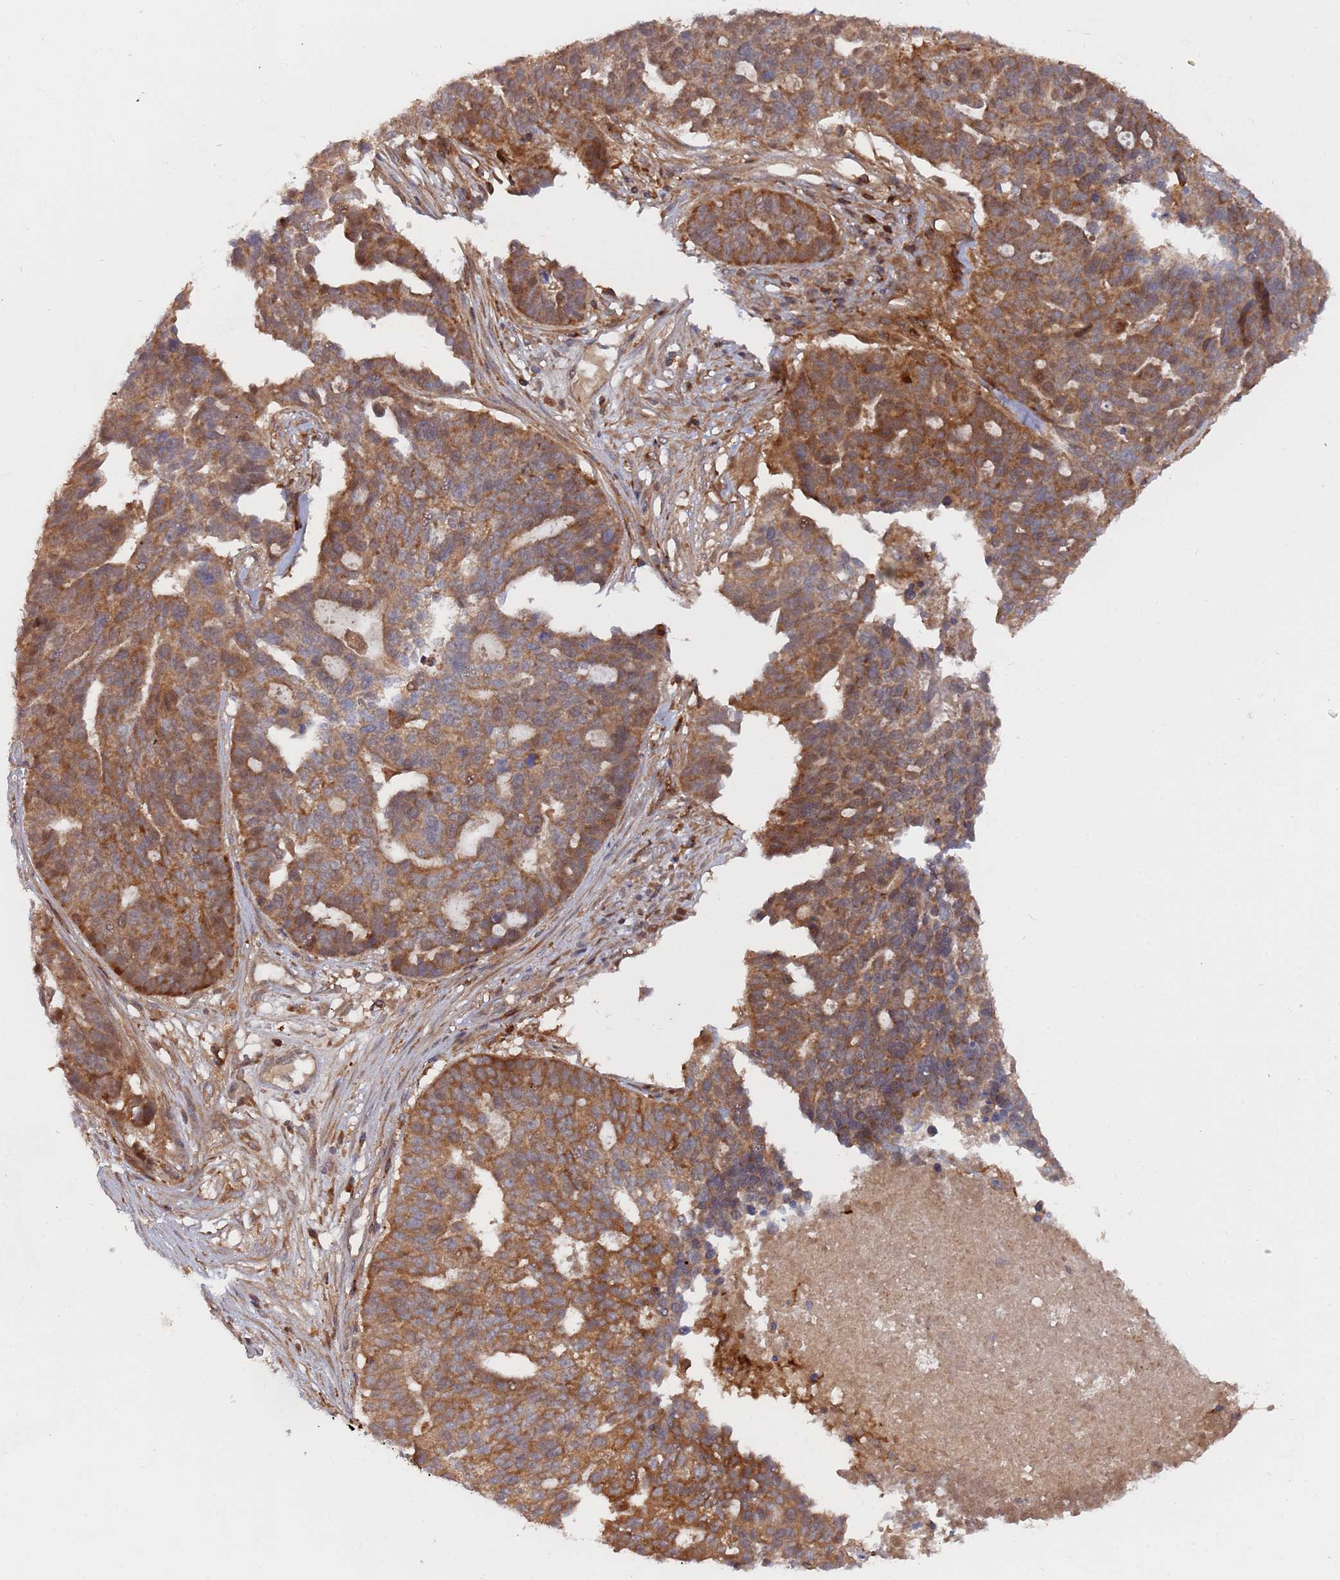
{"staining": {"intensity": "moderate", "quantity": ">75%", "location": "cytoplasmic/membranous"}, "tissue": "ovarian cancer", "cell_type": "Tumor cells", "image_type": "cancer", "snomed": [{"axis": "morphology", "description": "Cystadenocarcinoma, serous, NOS"}, {"axis": "topography", "description": "Ovary"}], "caption": "Tumor cells display medium levels of moderate cytoplasmic/membranous staining in about >75% of cells in human ovarian serous cystadenocarcinoma. Ihc stains the protein of interest in brown and the nuclei are stained blue.", "gene": "DDX60", "patient": {"sex": "female", "age": 59}}